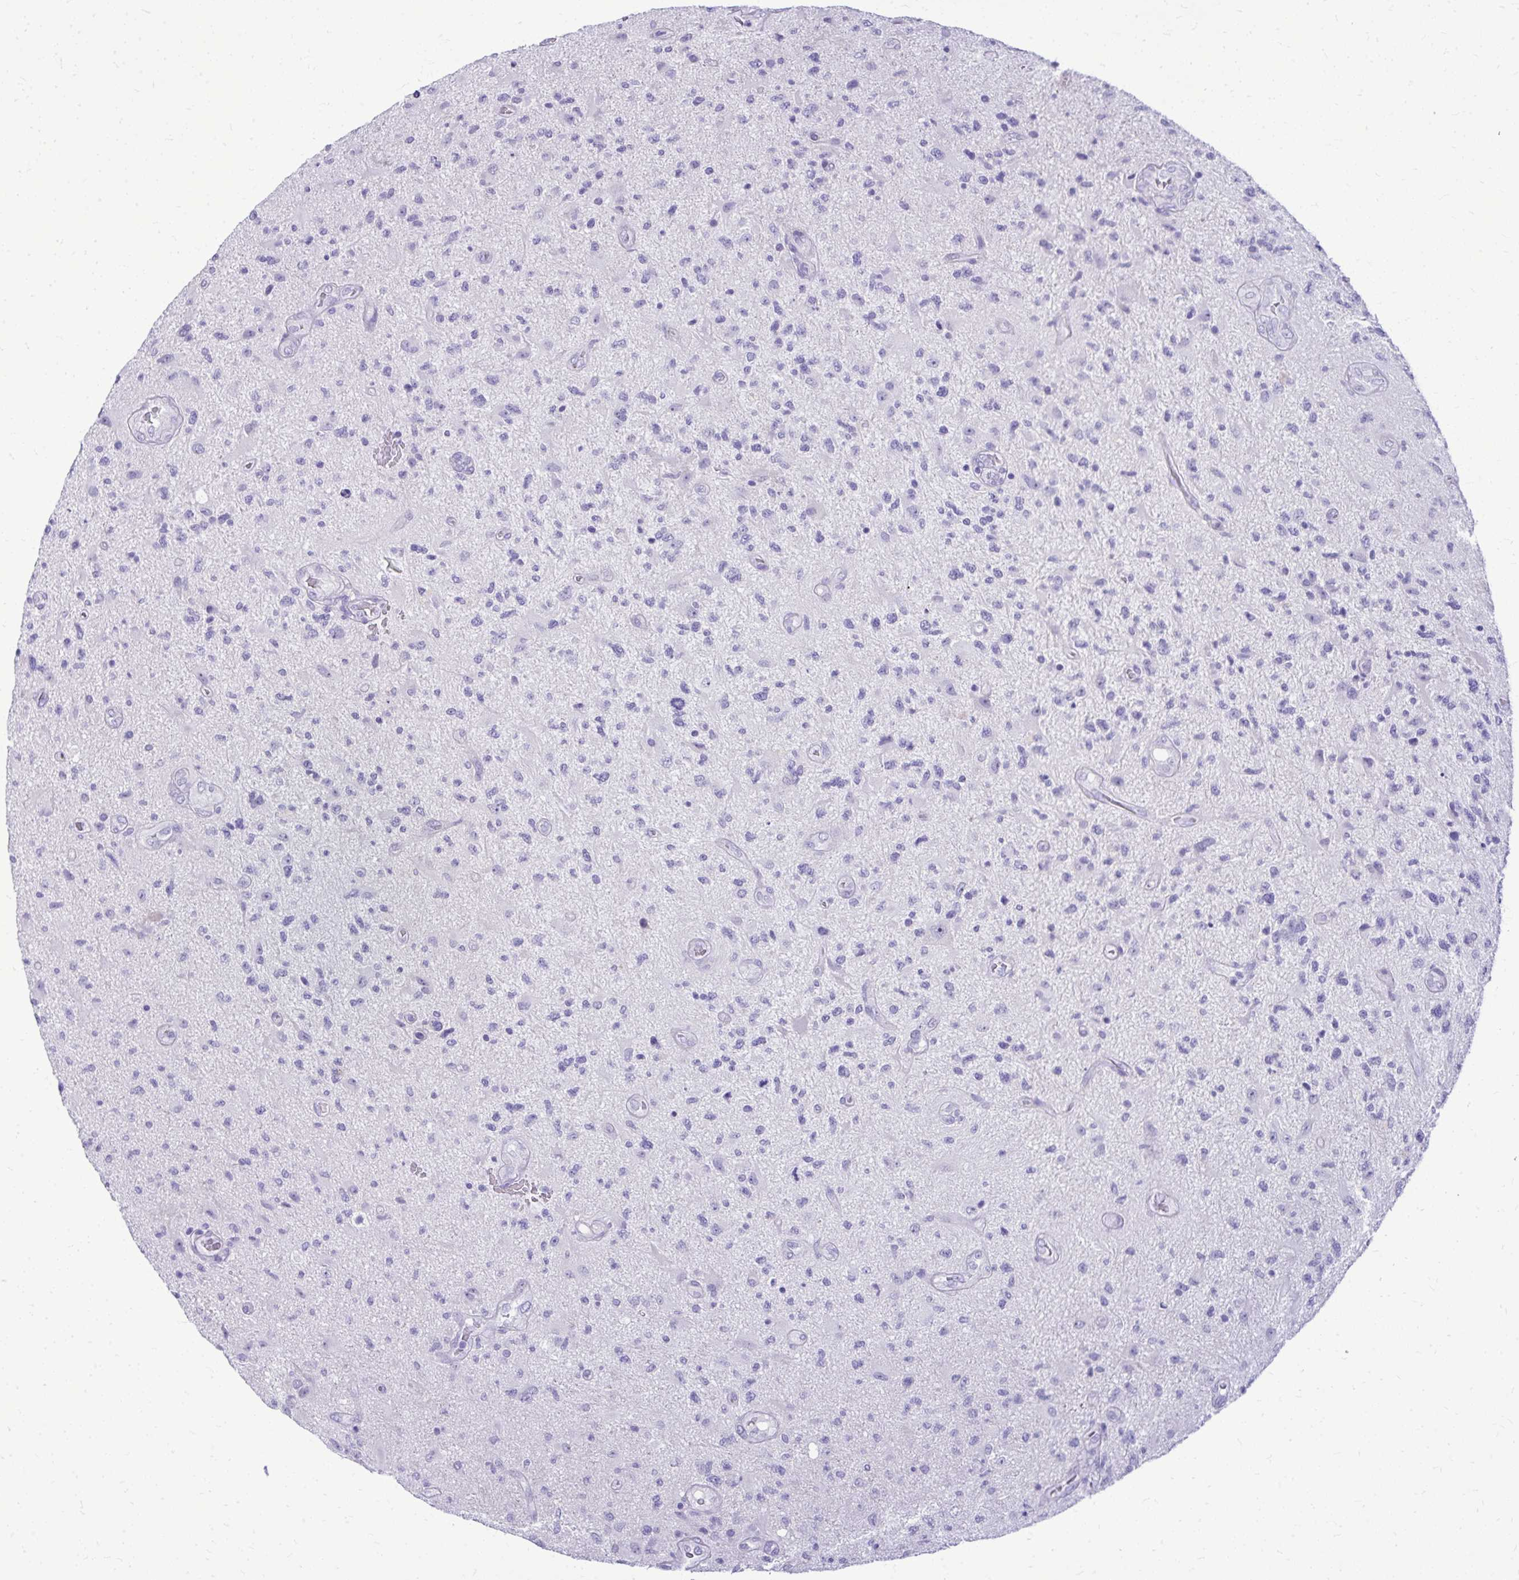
{"staining": {"intensity": "negative", "quantity": "none", "location": "none"}, "tissue": "glioma", "cell_type": "Tumor cells", "image_type": "cancer", "snomed": [{"axis": "morphology", "description": "Glioma, malignant, High grade"}, {"axis": "topography", "description": "Brain"}], "caption": "The IHC micrograph has no significant positivity in tumor cells of high-grade glioma (malignant) tissue. The staining is performed using DAB (3,3'-diaminobenzidine) brown chromogen with nuclei counter-stained in using hematoxylin.", "gene": "BCL6B", "patient": {"sex": "male", "age": 67}}